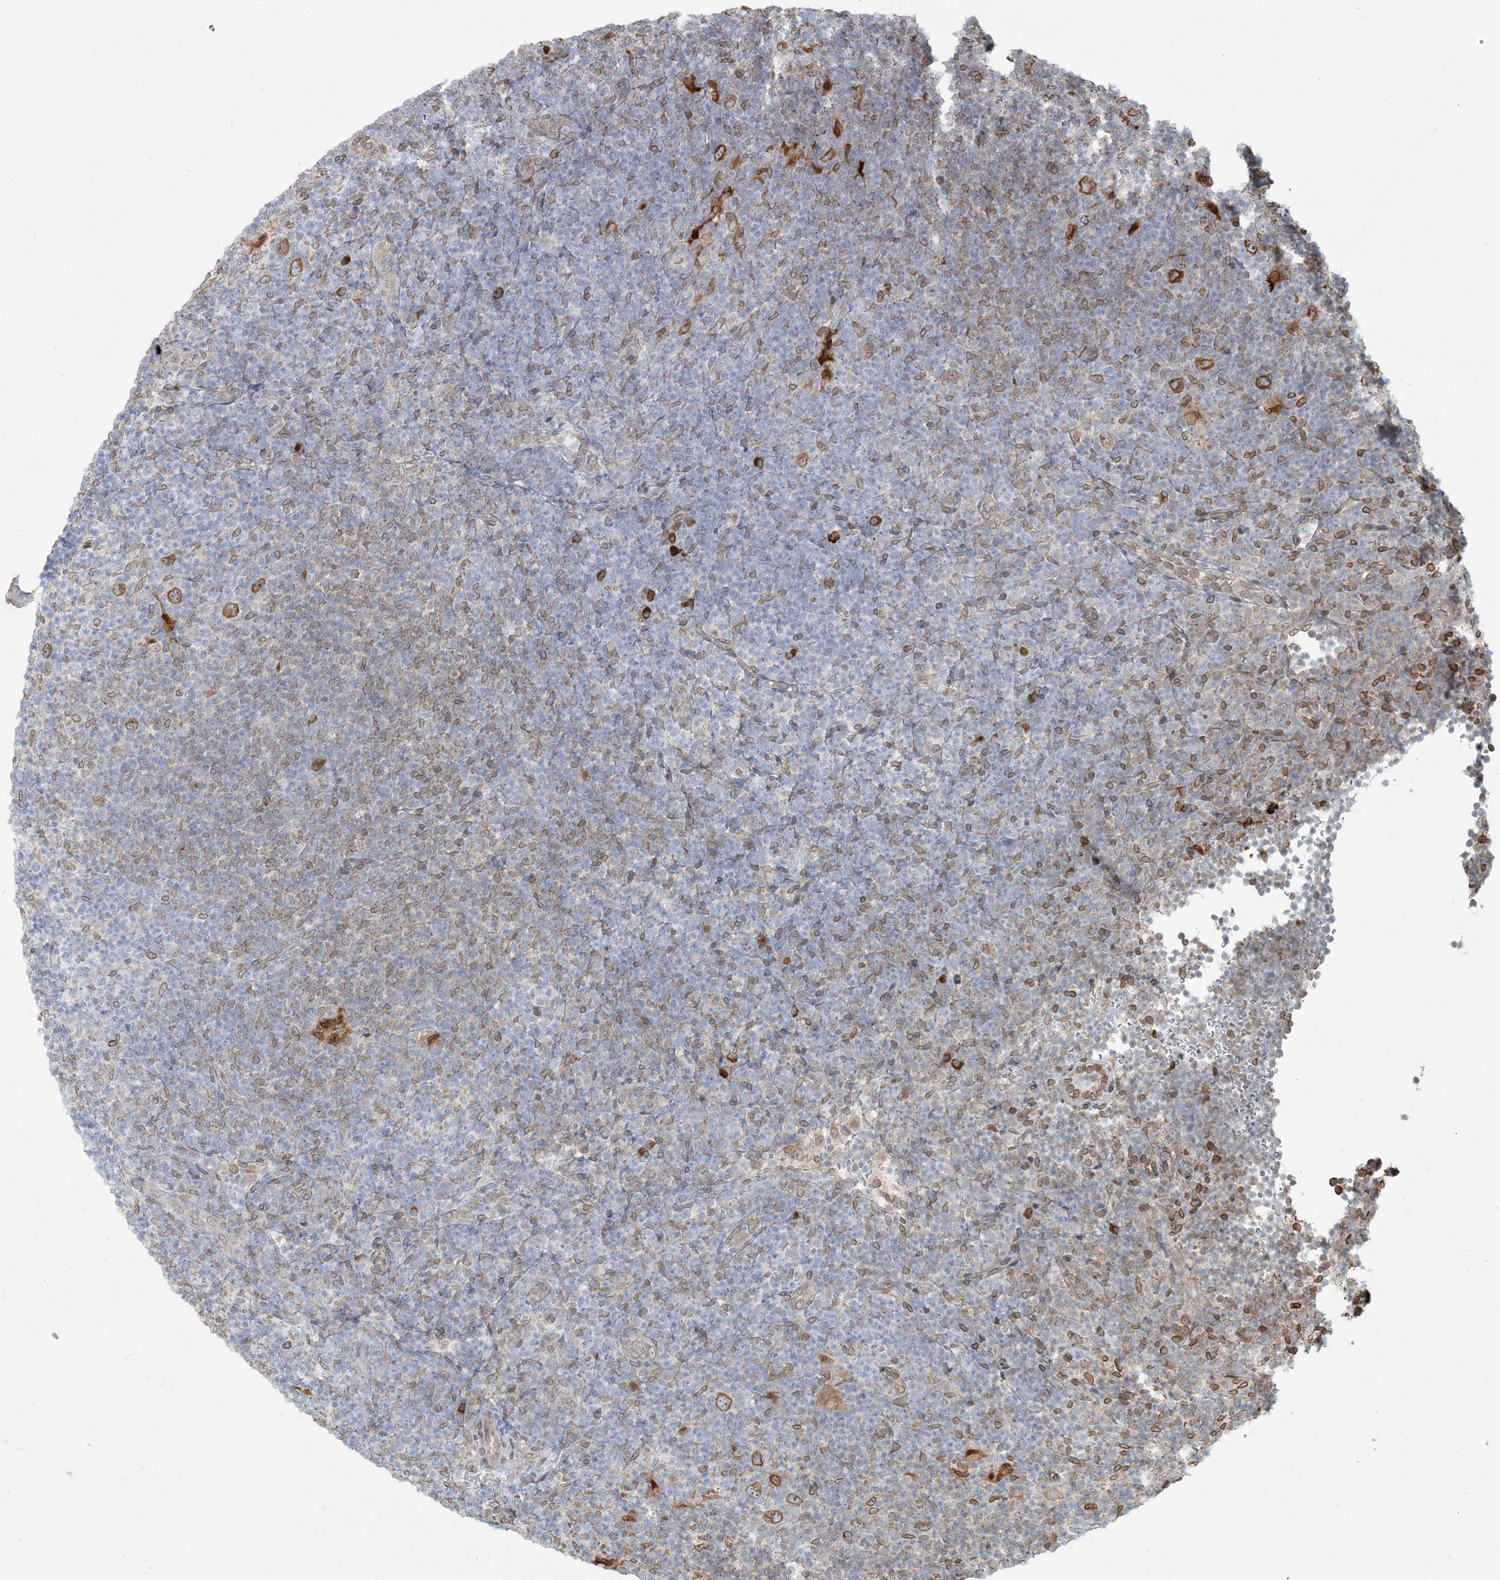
{"staining": {"intensity": "moderate", "quantity": ">75%", "location": "cytoplasmic/membranous,nuclear"}, "tissue": "lymphoma", "cell_type": "Tumor cells", "image_type": "cancer", "snomed": [{"axis": "morphology", "description": "Hodgkin's disease, NOS"}, {"axis": "topography", "description": "Lymph node"}], "caption": "Immunohistochemistry (IHC) photomicrograph of neoplastic tissue: human Hodgkin's disease stained using immunohistochemistry reveals medium levels of moderate protein expression localized specifically in the cytoplasmic/membranous and nuclear of tumor cells, appearing as a cytoplasmic/membranous and nuclear brown color.", "gene": "WWP1", "patient": {"sex": "female", "age": 57}}